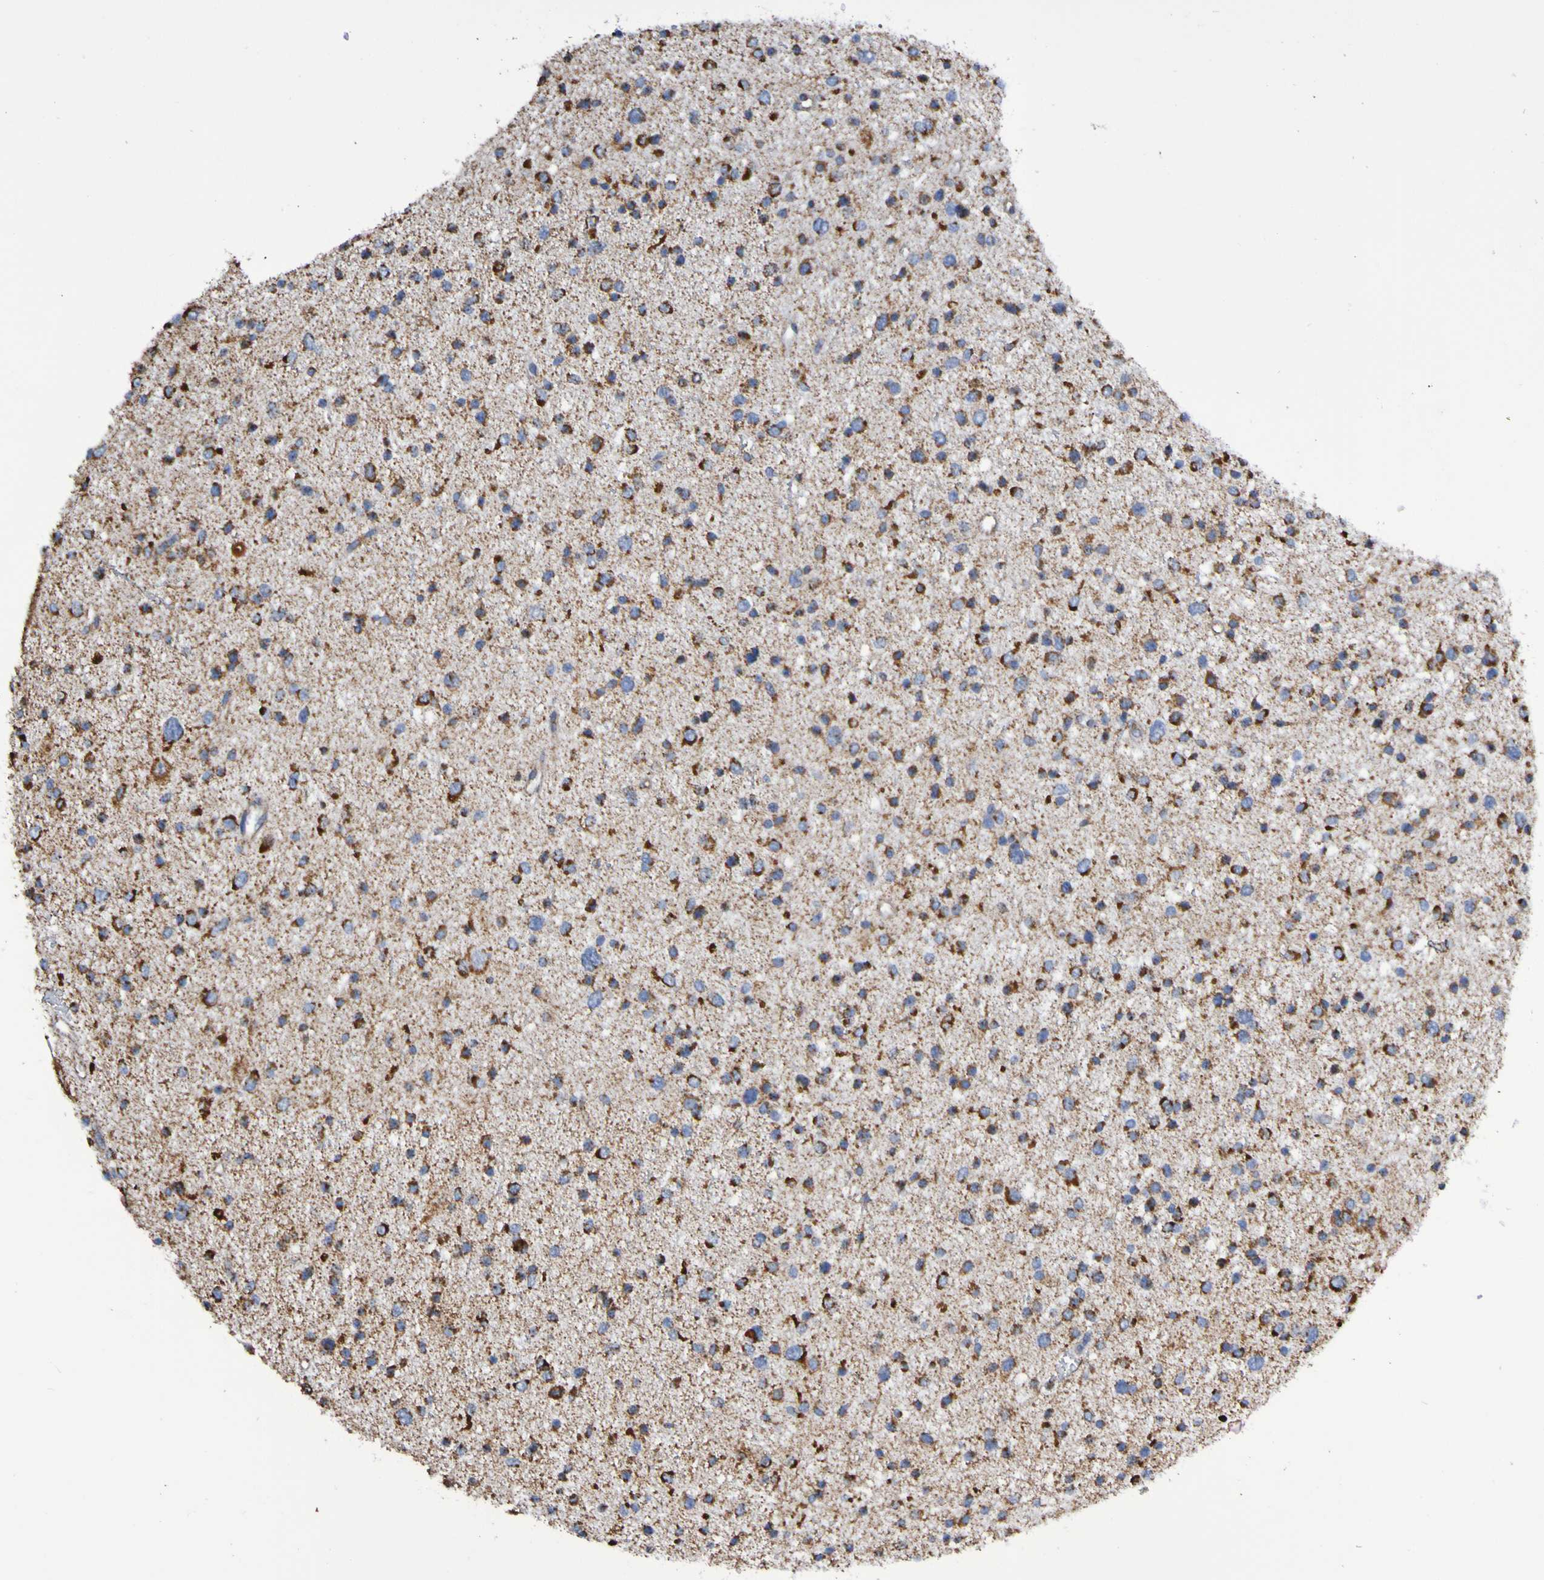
{"staining": {"intensity": "strong", "quantity": "25%-75%", "location": "cytoplasmic/membranous"}, "tissue": "glioma", "cell_type": "Tumor cells", "image_type": "cancer", "snomed": [{"axis": "morphology", "description": "Glioma, malignant, Low grade"}, {"axis": "topography", "description": "Brain"}], "caption": "Malignant glioma (low-grade) stained for a protein (brown) displays strong cytoplasmic/membranous positive positivity in about 25%-75% of tumor cells.", "gene": "IL18R1", "patient": {"sex": "female", "age": 37}}